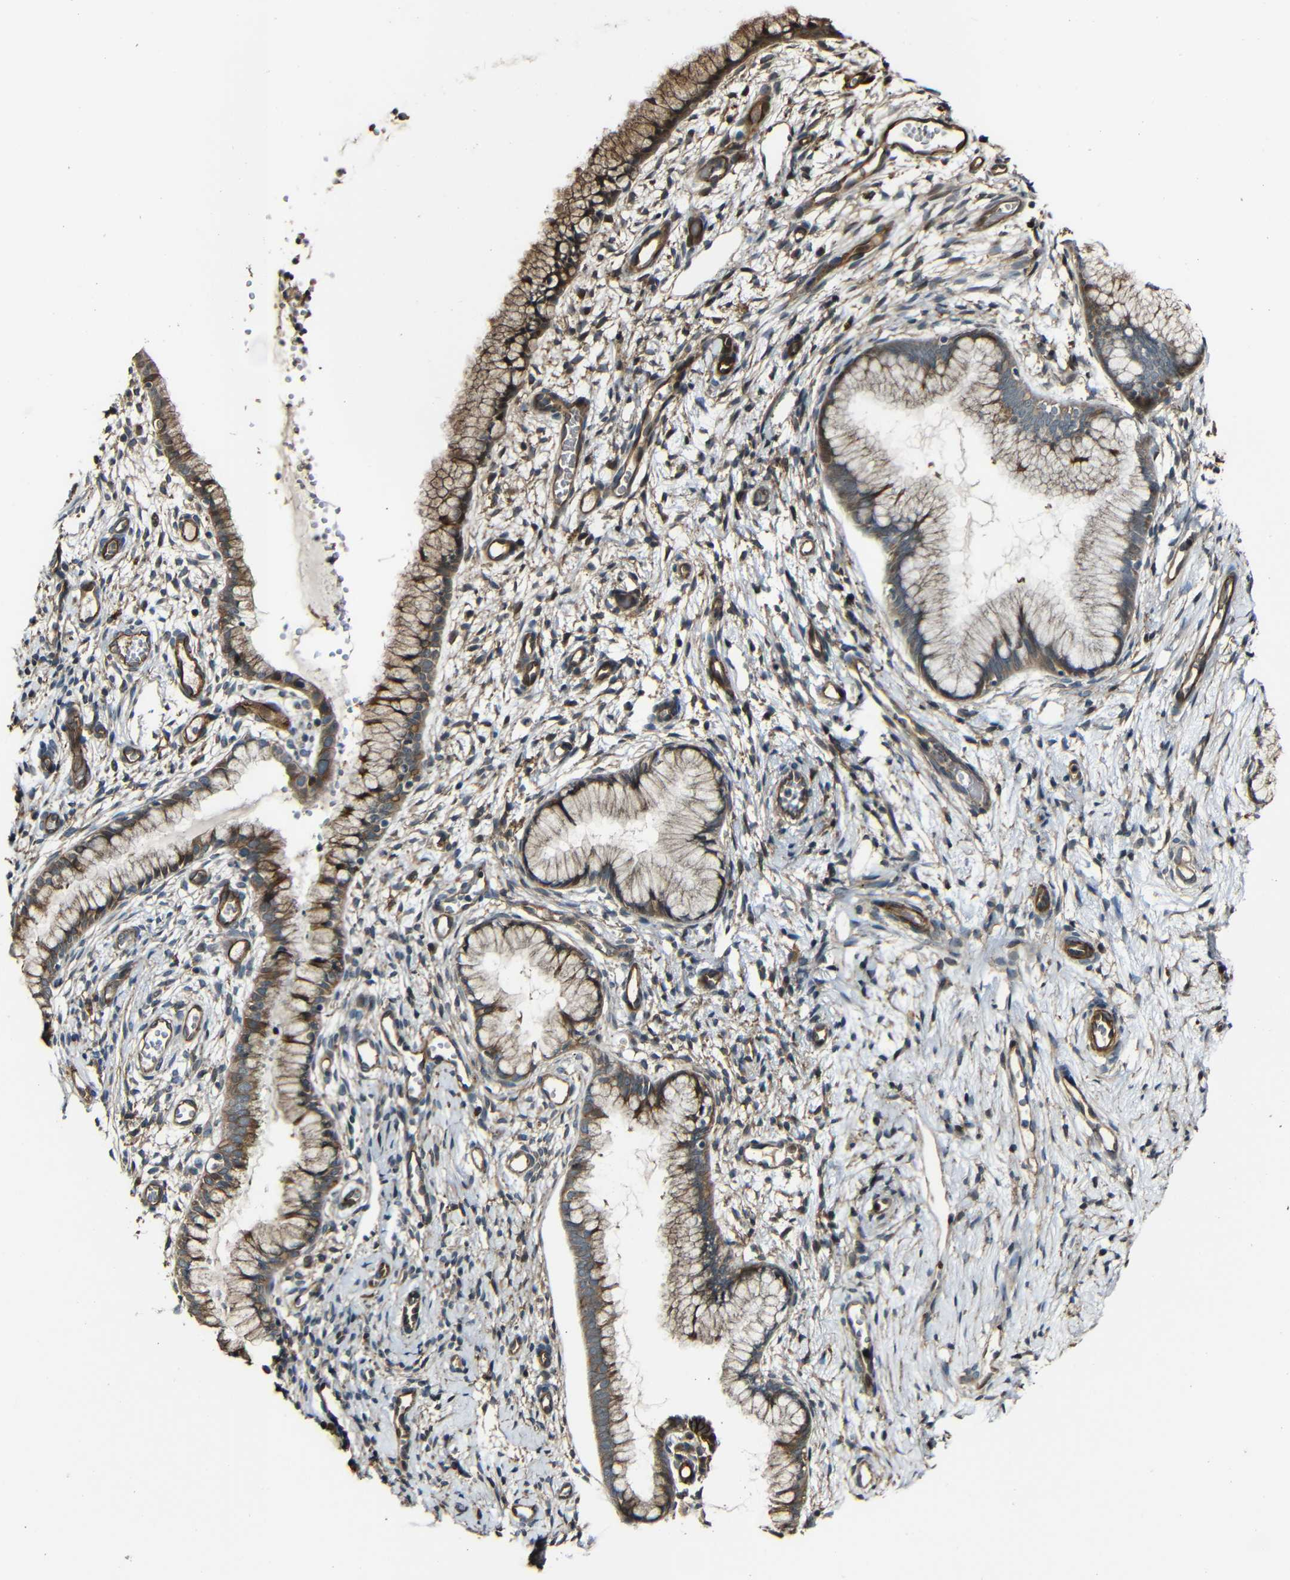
{"staining": {"intensity": "strong", "quantity": ">75%", "location": "cytoplasmic/membranous,nuclear"}, "tissue": "cervix", "cell_type": "Glandular cells", "image_type": "normal", "snomed": [{"axis": "morphology", "description": "Normal tissue, NOS"}, {"axis": "topography", "description": "Cervix"}], "caption": "Immunohistochemistry (IHC) photomicrograph of unremarkable cervix: human cervix stained using immunohistochemistry (IHC) demonstrates high levels of strong protein expression localized specifically in the cytoplasmic/membranous,nuclear of glandular cells, appearing as a cytoplasmic/membranous,nuclear brown color.", "gene": "RELL1", "patient": {"sex": "female", "age": 65}}